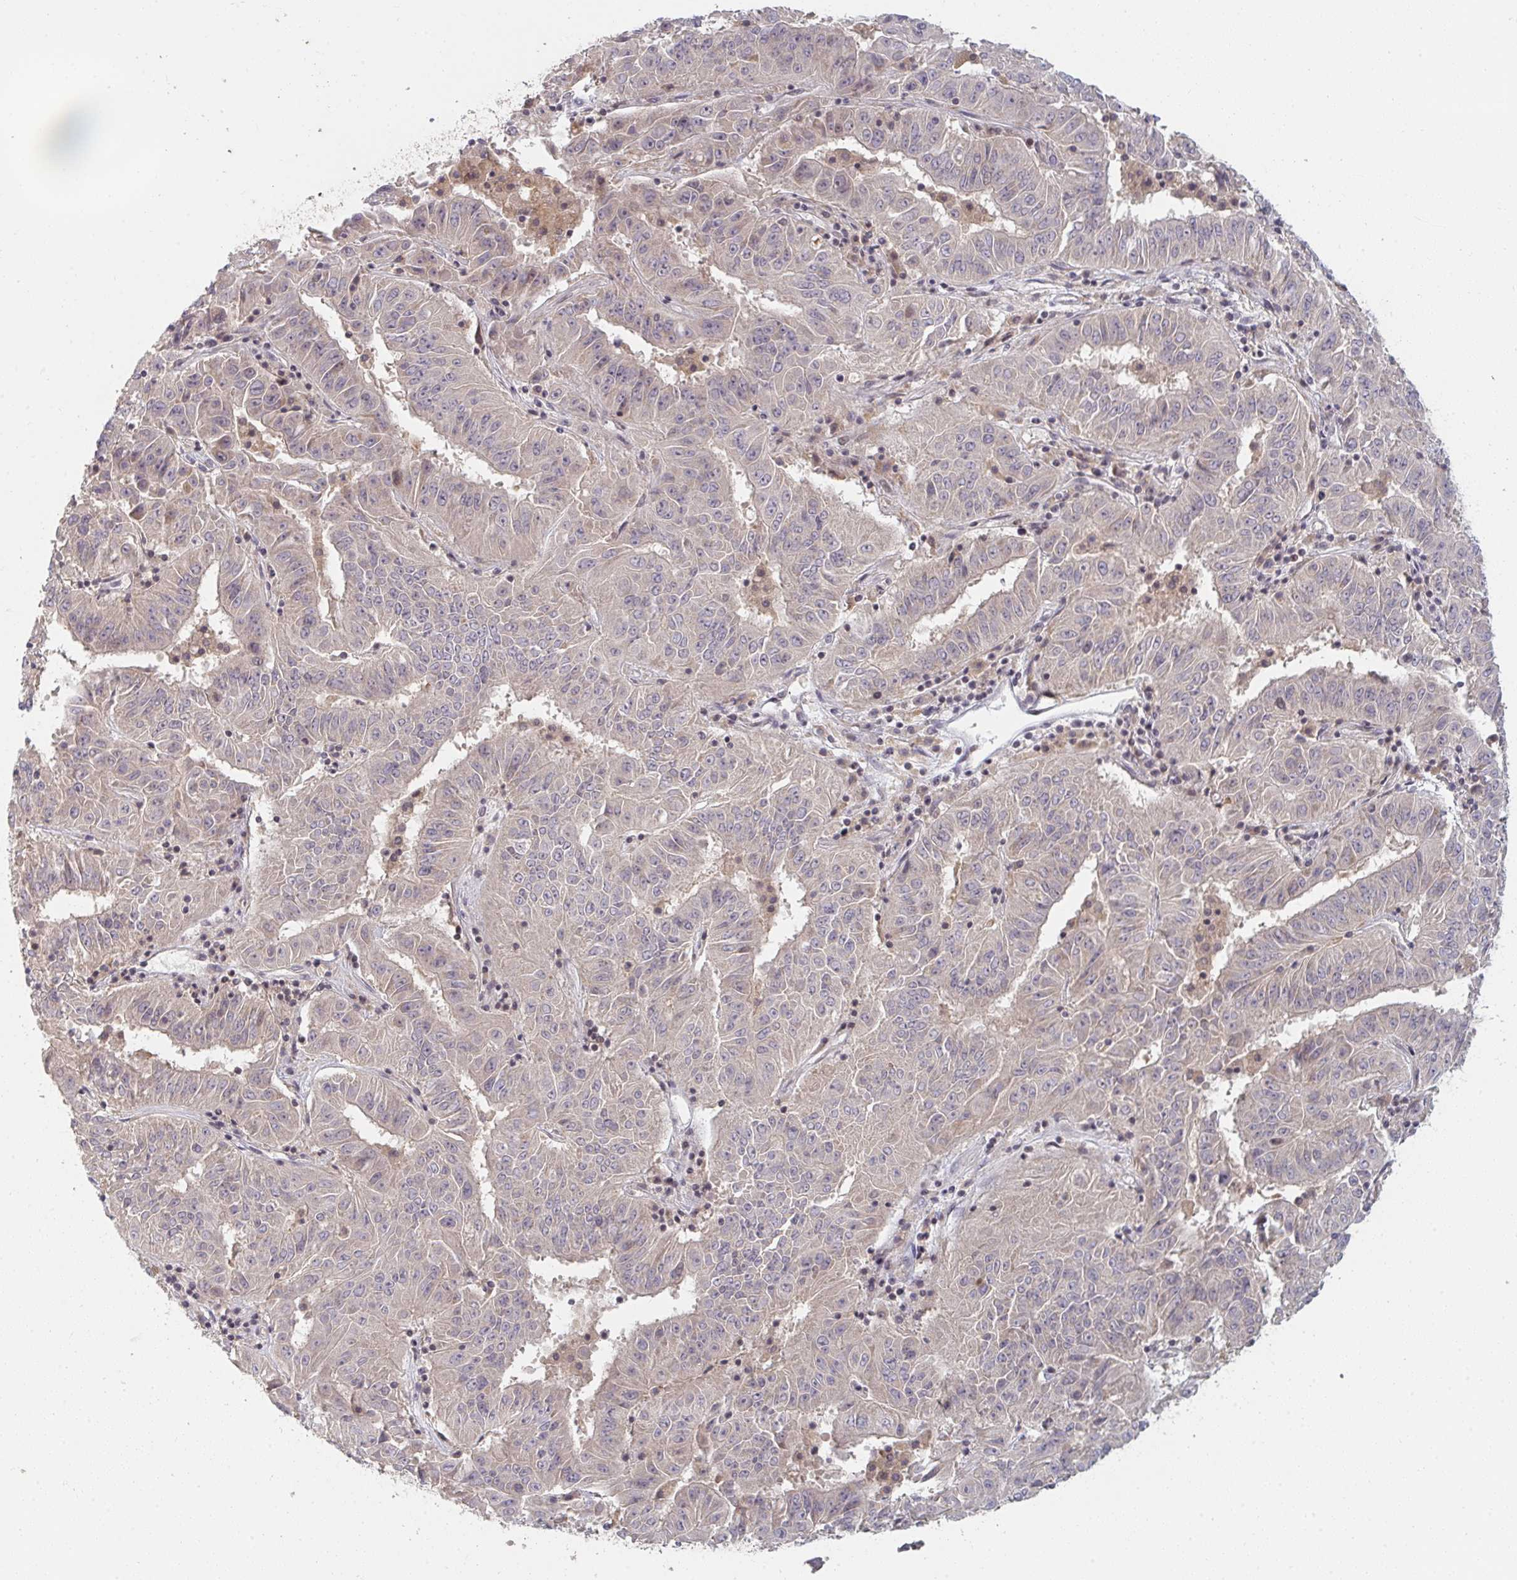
{"staining": {"intensity": "negative", "quantity": "none", "location": "none"}, "tissue": "pancreatic cancer", "cell_type": "Tumor cells", "image_type": "cancer", "snomed": [{"axis": "morphology", "description": "Adenocarcinoma, NOS"}, {"axis": "topography", "description": "Pancreas"}], "caption": "This is an IHC image of adenocarcinoma (pancreatic). There is no staining in tumor cells.", "gene": "DCST1", "patient": {"sex": "male", "age": 63}}